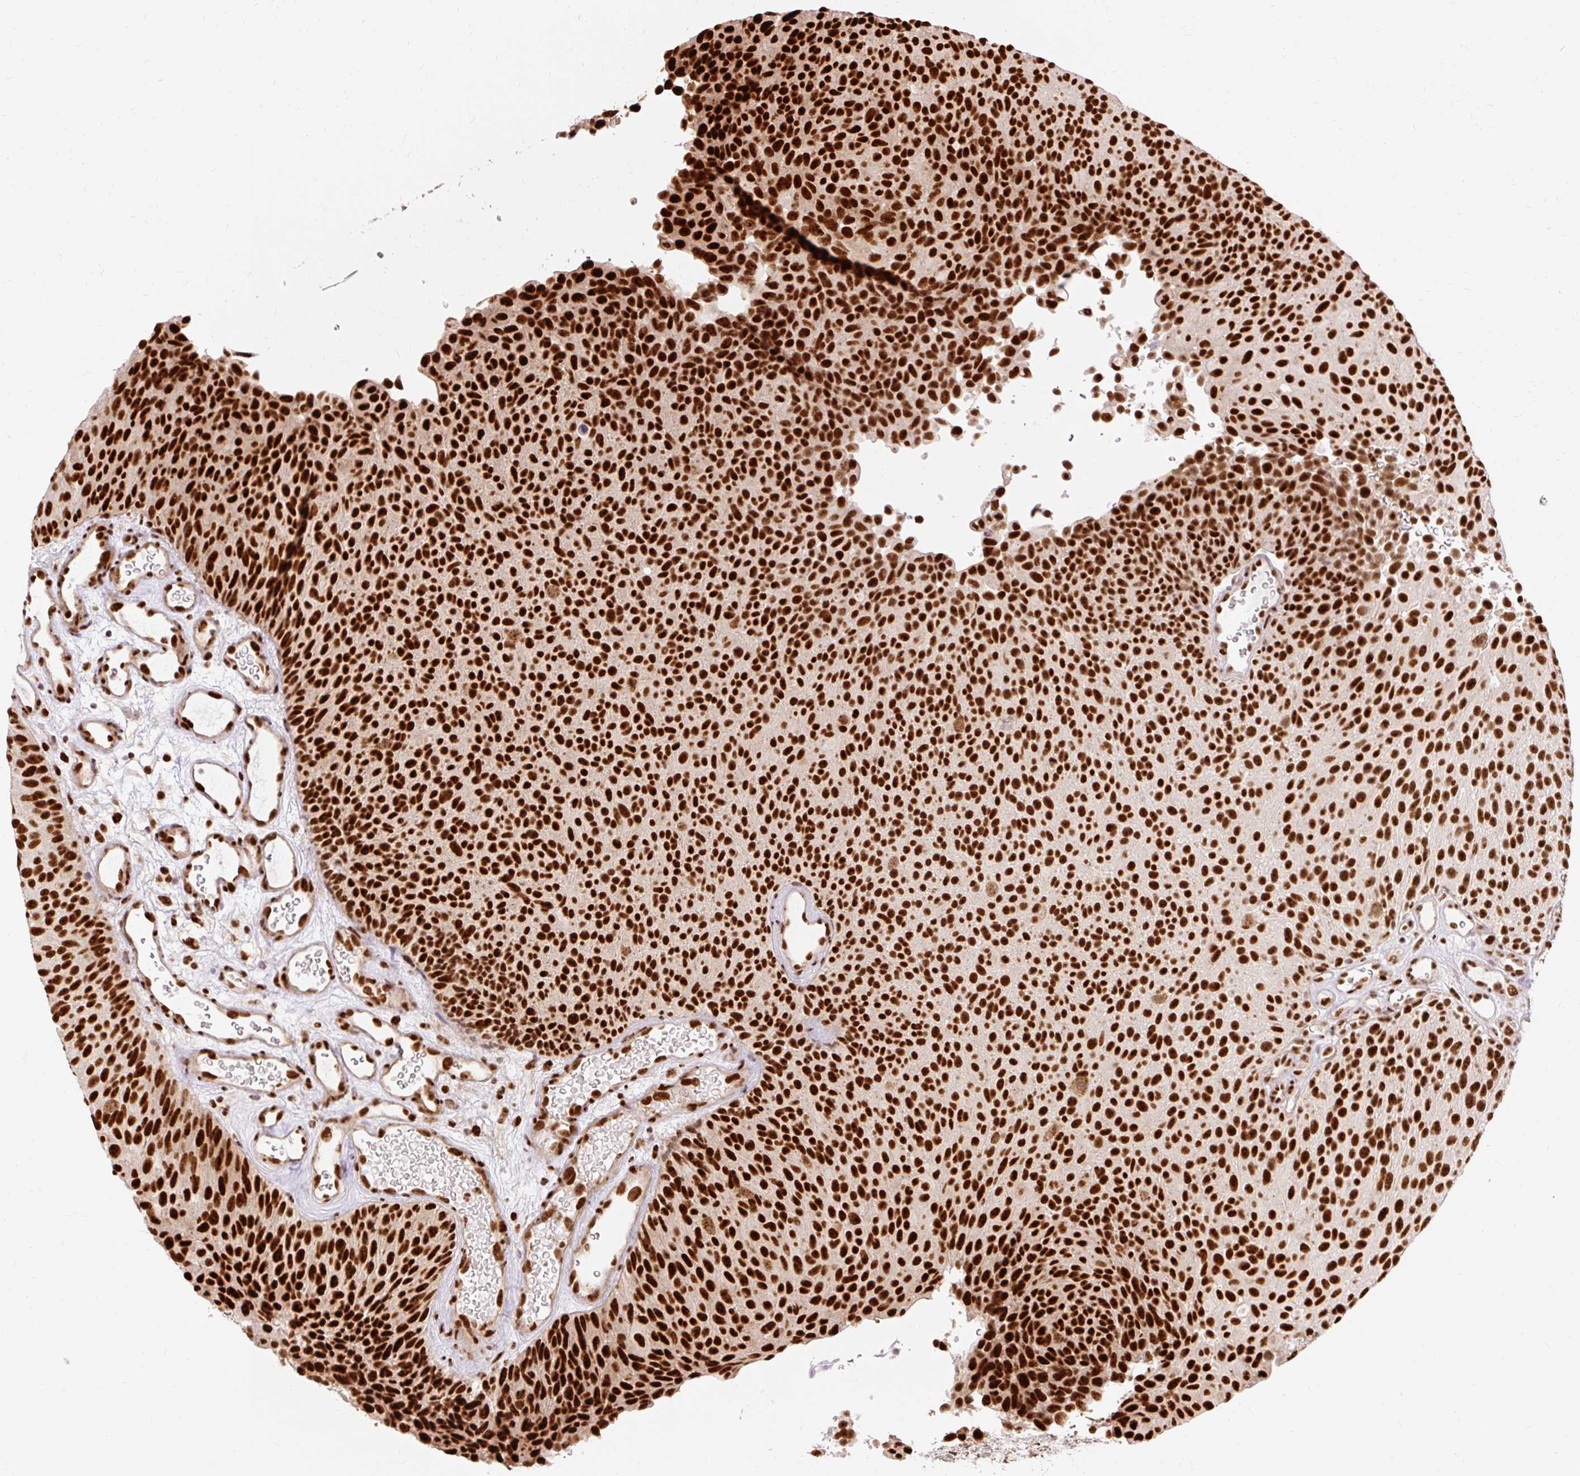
{"staining": {"intensity": "strong", "quantity": ">75%", "location": "nuclear"}, "tissue": "urothelial cancer", "cell_type": "Tumor cells", "image_type": "cancer", "snomed": [{"axis": "morphology", "description": "Urothelial carcinoma, Low grade"}, {"axis": "topography", "description": "Urinary bladder"}], "caption": "Brown immunohistochemical staining in human urothelial cancer demonstrates strong nuclear positivity in about >75% of tumor cells.", "gene": "MECOM", "patient": {"sex": "male", "age": 78}}